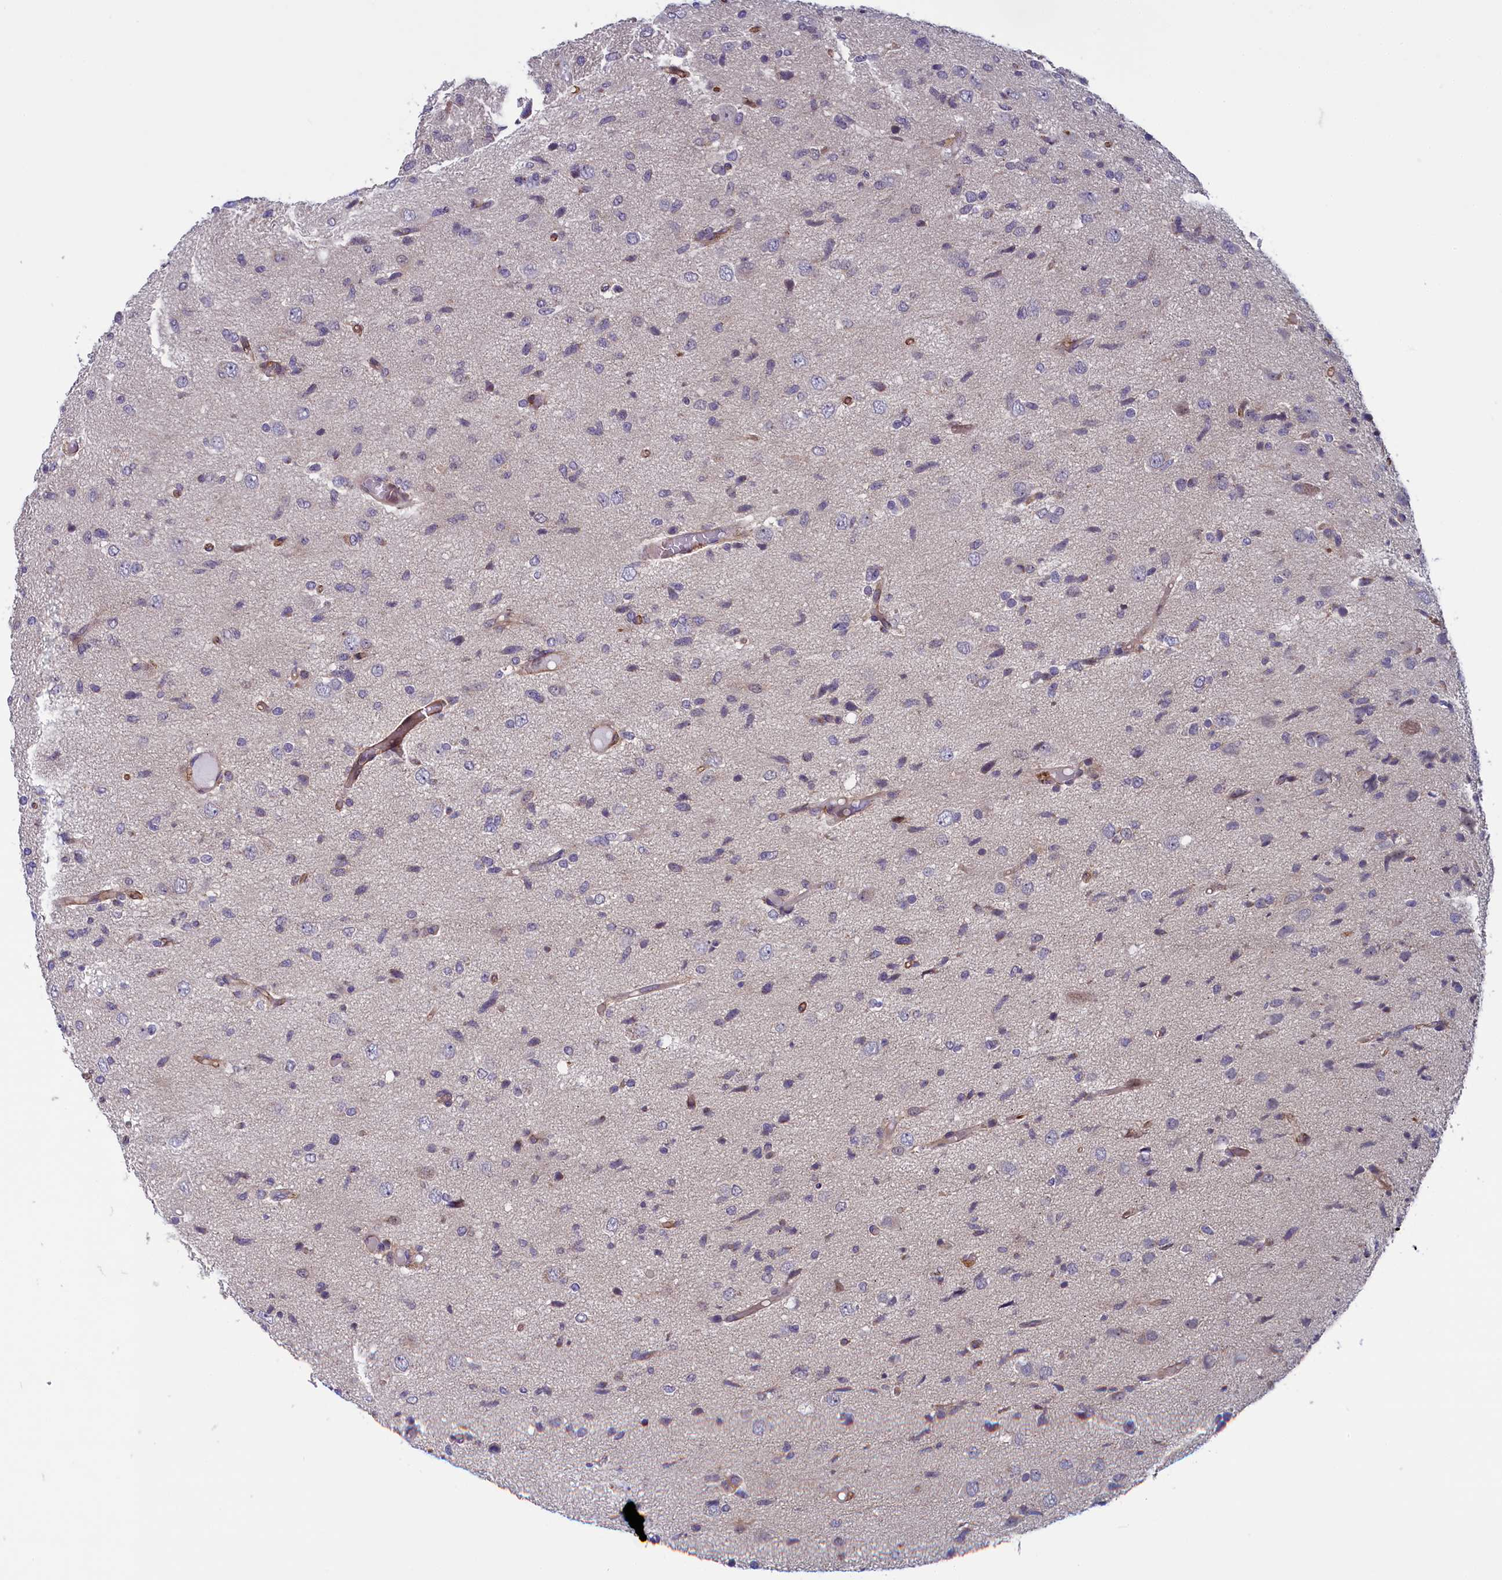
{"staining": {"intensity": "negative", "quantity": "none", "location": "none"}, "tissue": "glioma", "cell_type": "Tumor cells", "image_type": "cancer", "snomed": [{"axis": "morphology", "description": "Glioma, malignant, High grade"}, {"axis": "topography", "description": "Brain"}], "caption": "Protein analysis of malignant glioma (high-grade) exhibits no significant expression in tumor cells.", "gene": "ANKRD39", "patient": {"sex": "female", "age": 59}}